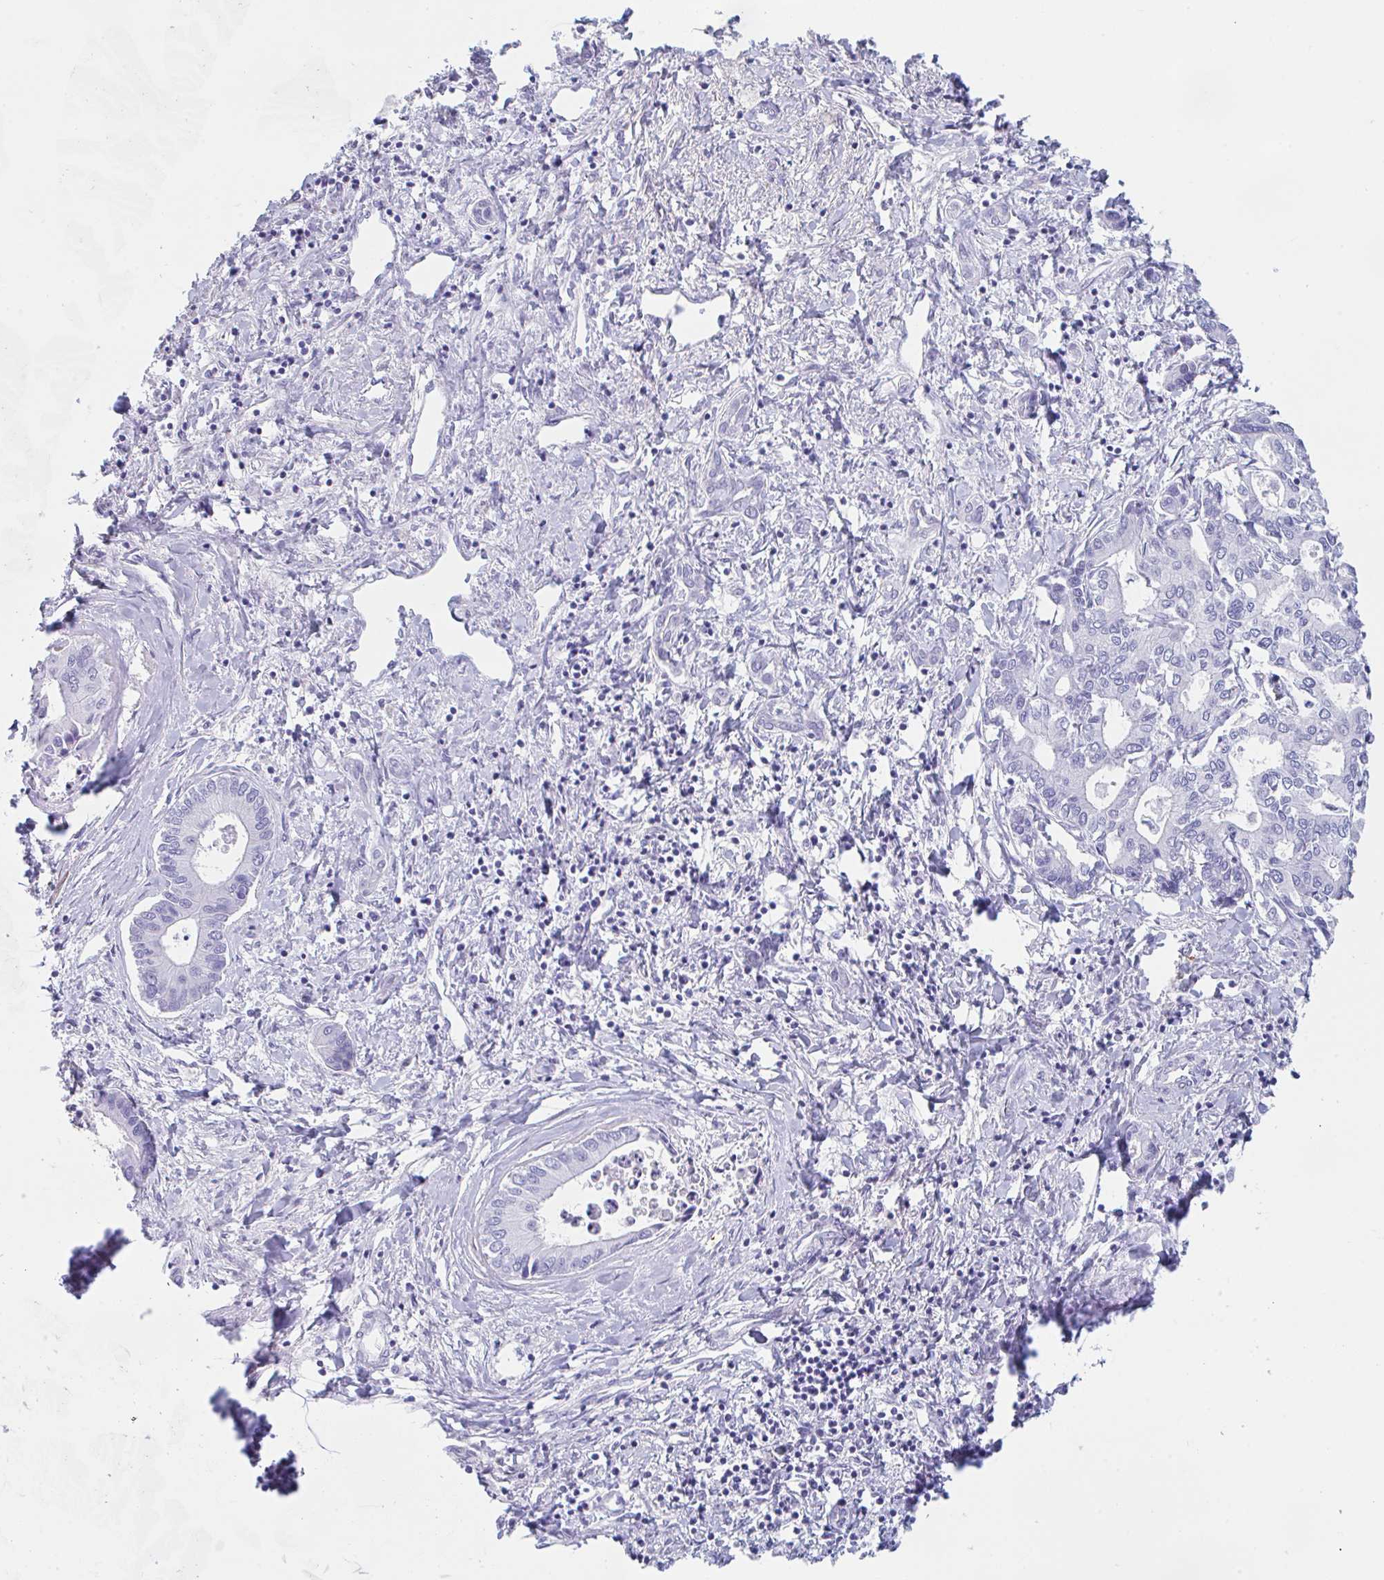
{"staining": {"intensity": "negative", "quantity": "none", "location": "none"}, "tissue": "liver cancer", "cell_type": "Tumor cells", "image_type": "cancer", "snomed": [{"axis": "morphology", "description": "Cholangiocarcinoma"}, {"axis": "topography", "description": "Liver"}], "caption": "Cholangiocarcinoma (liver) stained for a protein using immunohistochemistry shows no expression tumor cells.", "gene": "TAS2R41", "patient": {"sex": "male", "age": 66}}